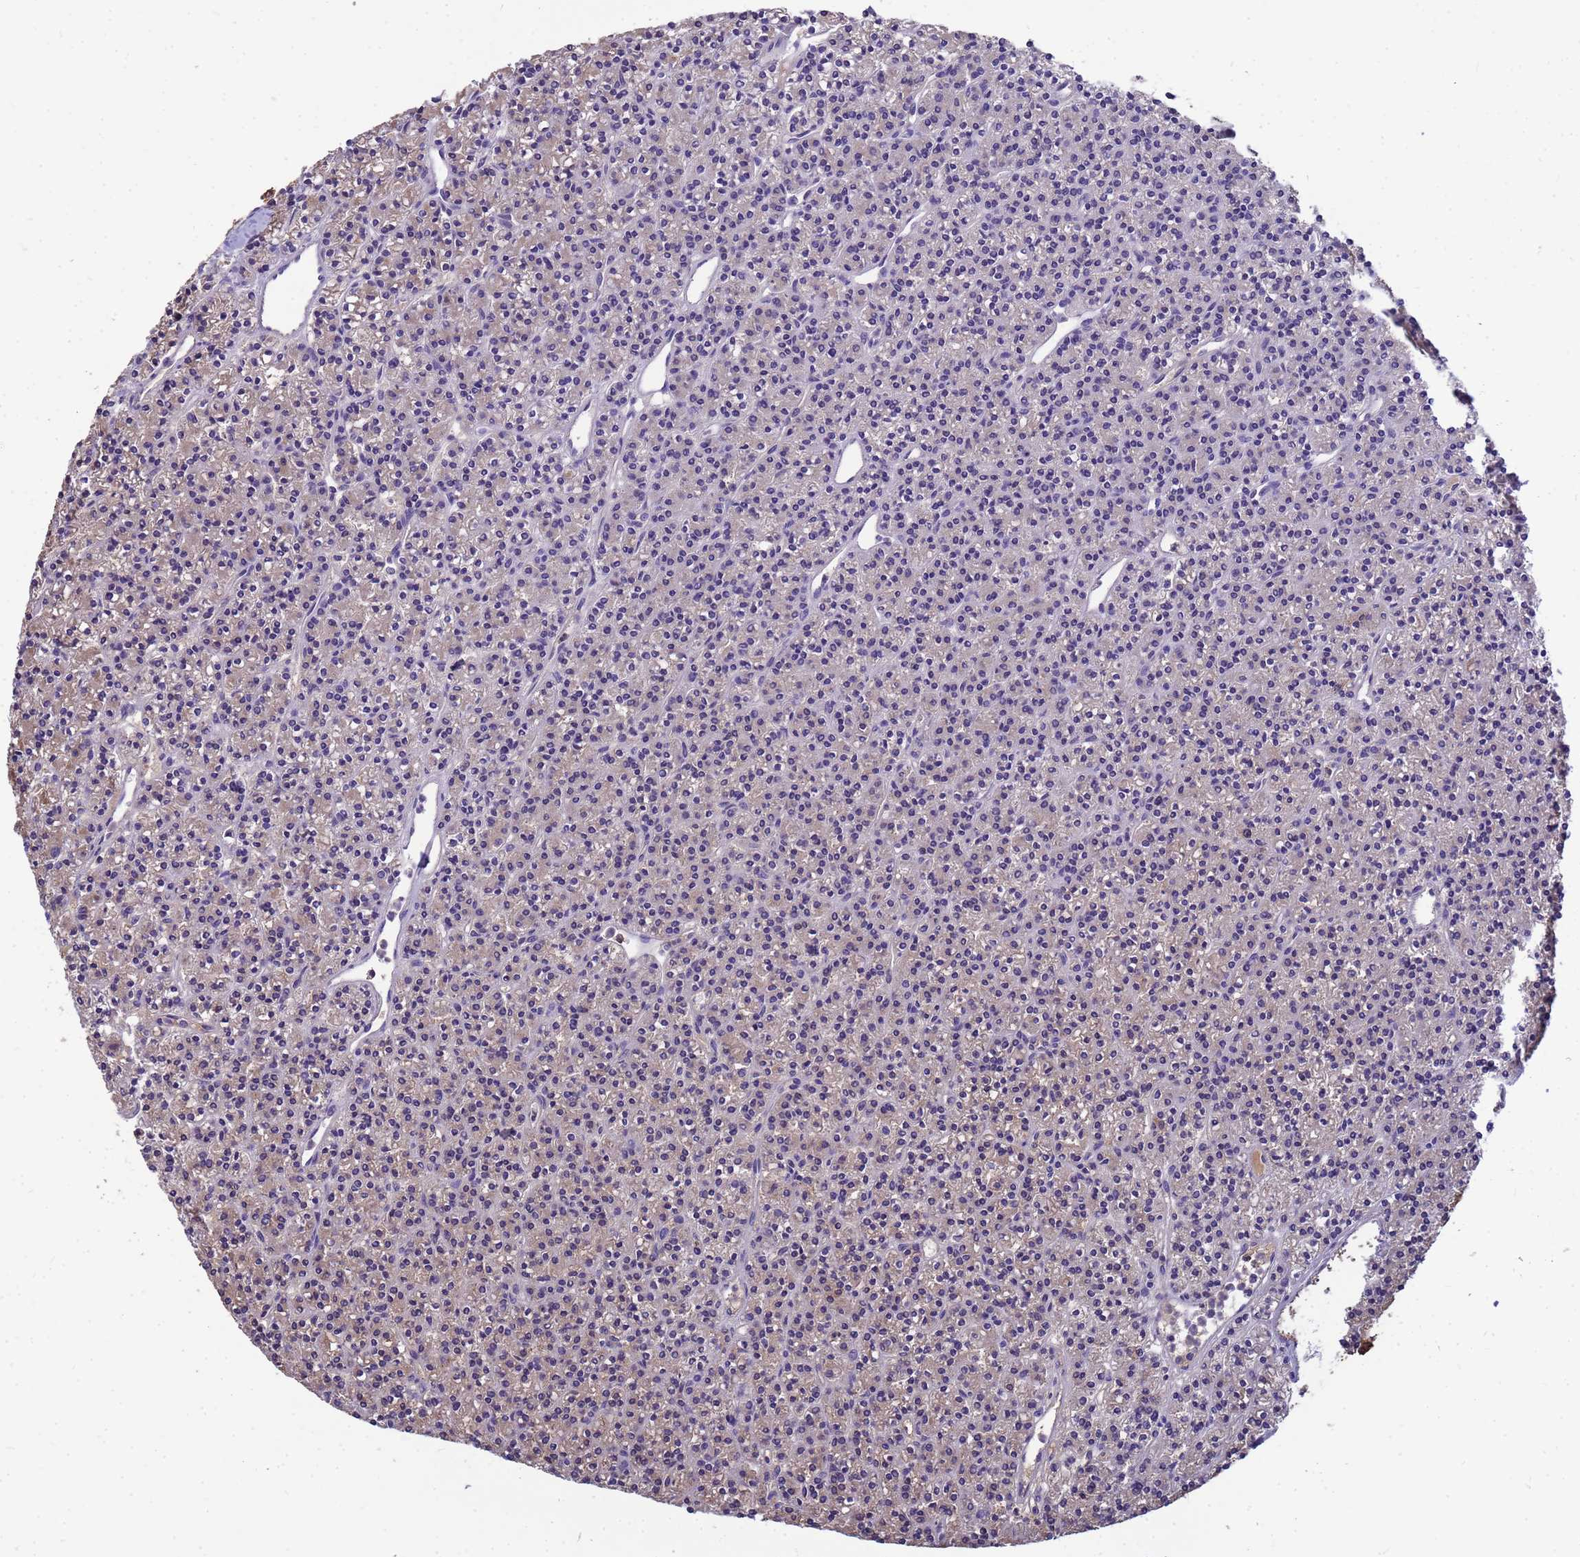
{"staining": {"intensity": "weak", "quantity": "<25%", "location": "cytoplasmic/membranous"}, "tissue": "parathyroid gland", "cell_type": "Glandular cells", "image_type": "normal", "snomed": [{"axis": "morphology", "description": "Normal tissue, NOS"}, {"axis": "topography", "description": "Parathyroid gland"}], "caption": "A high-resolution histopathology image shows IHC staining of normal parathyroid gland, which demonstrates no significant staining in glandular cells. (Stains: DAB (3,3'-diaminobenzidine) immunohistochemistry (IHC) with hematoxylin counter stain, Microscopy: brightfield microscopy at high magnification).", "gene": "ENSG00000198211", "patient": {"sex": "female", "age": 45}}